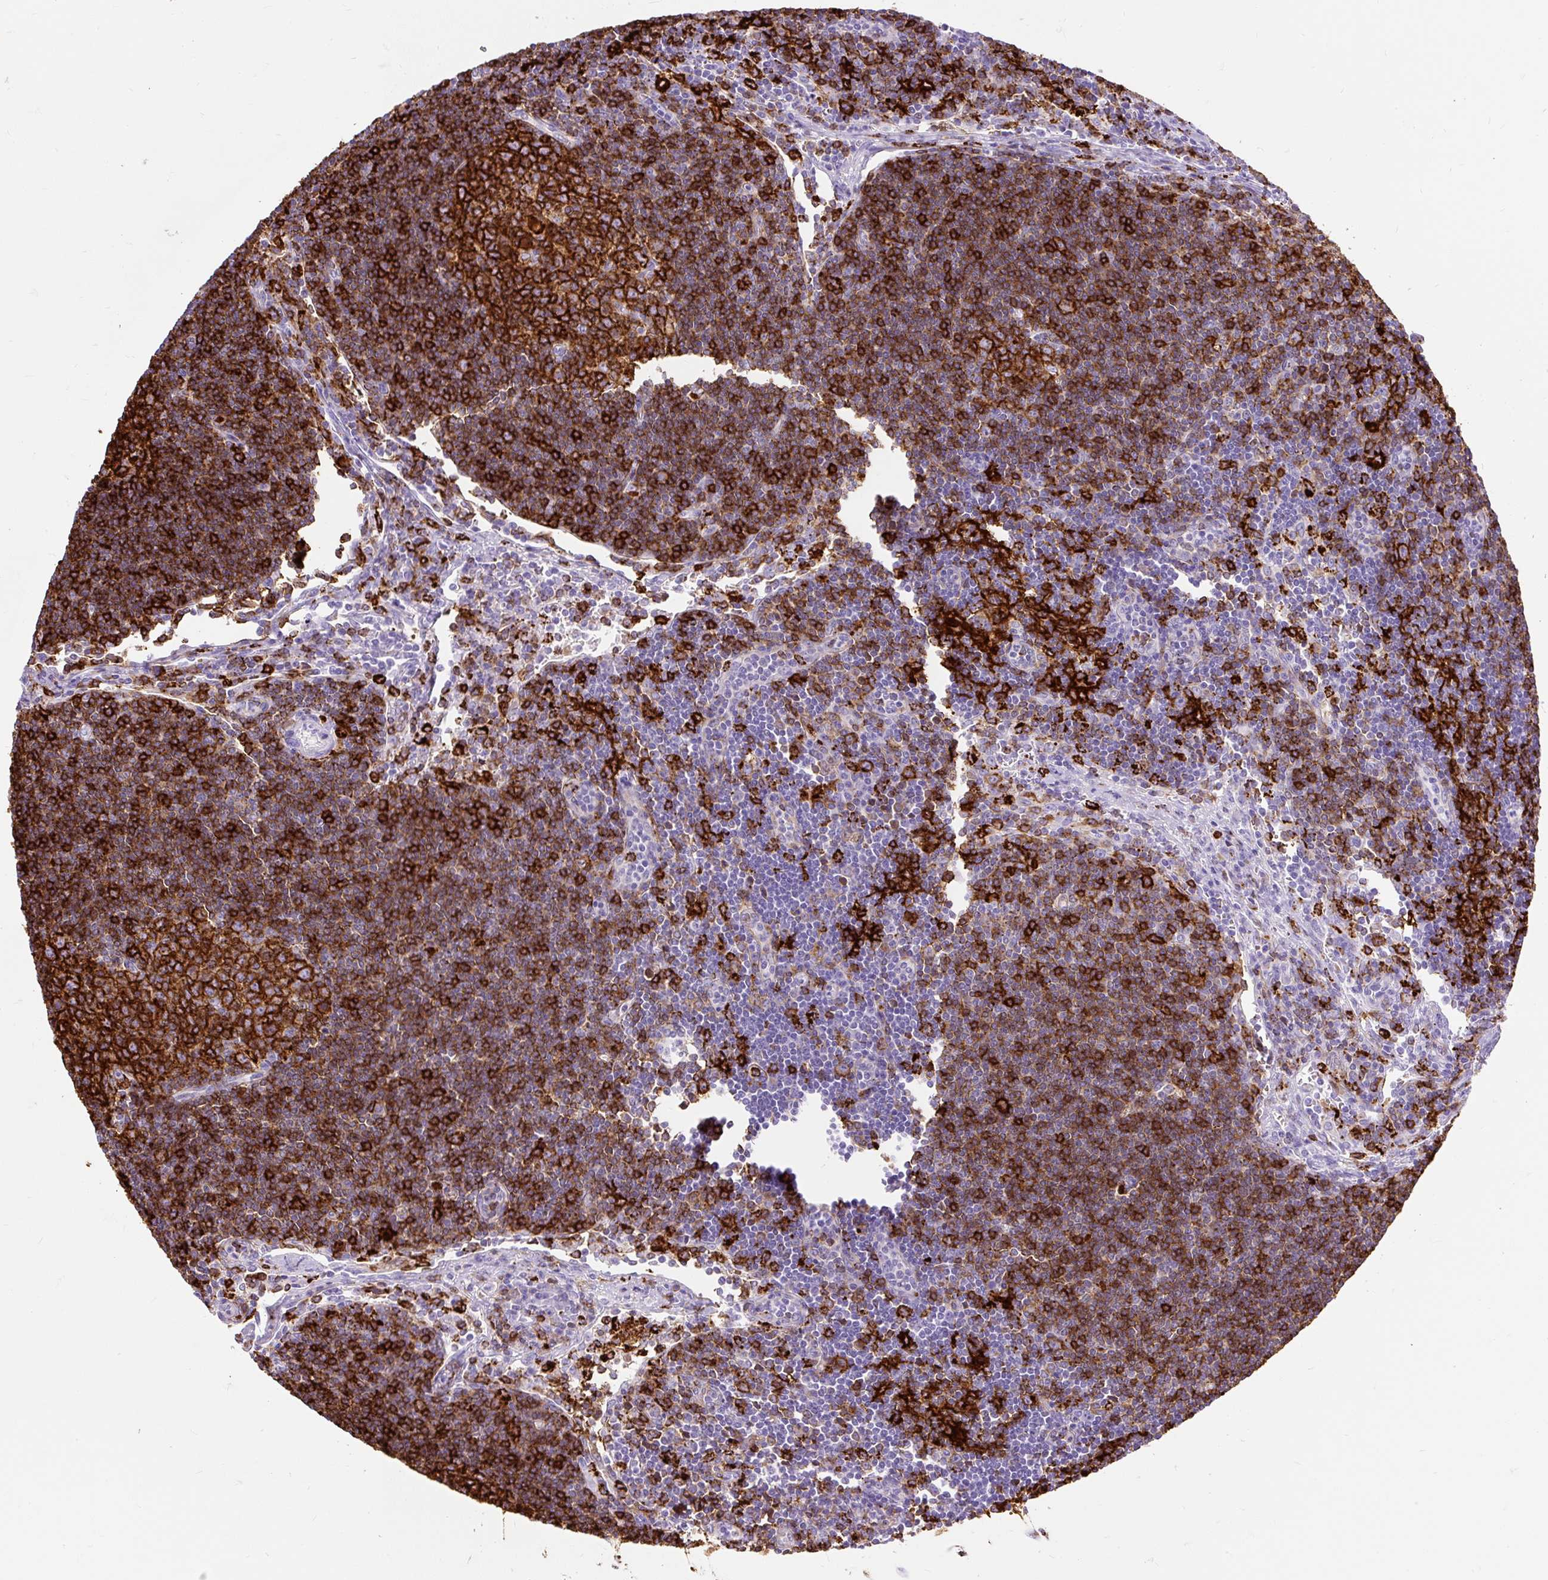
{"staining": {"intensity": "strong", "quantity": ">75%", "location": "cytoplasmic/membranous"}, "tissue": "lymph node", "cell_type": "Germinal center cells", "image_type": "normal", "snomed": [{"axis": "morphology", "description": "Normal tissue, NOS"}, {"axis": "topography", "description": "Lymph node"}], "caption": "A photomicrograph of lymph node stained for a protein displays strong cytoplasmic/membranous brown staining in germinal center cells.", "gene": "HLA", "patient": {"sex": "female", "age": 29}}